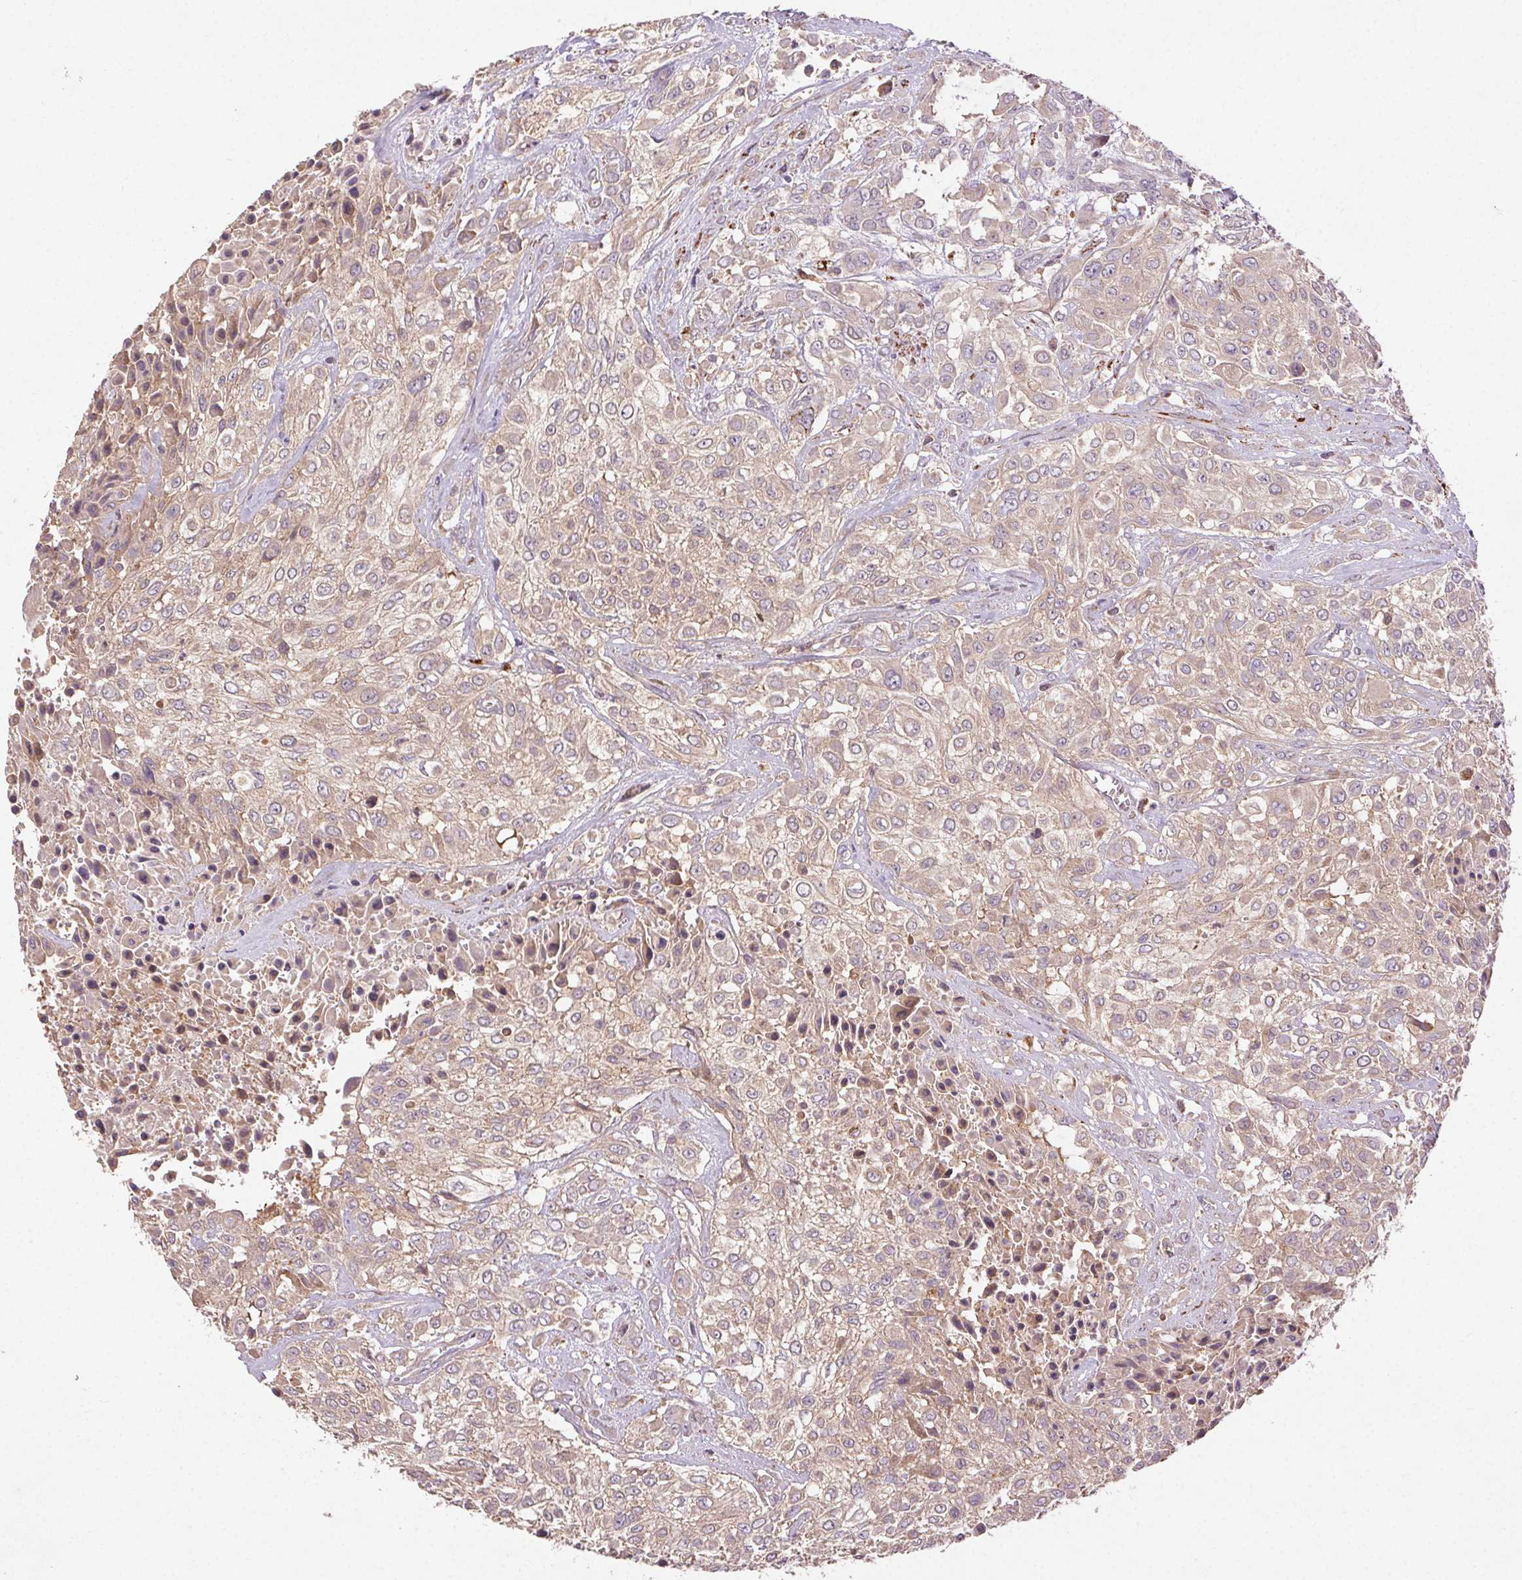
{"staining": {"intensity": "weak", "quantity": ">75%", "location": "cytoplasmic/membranous"}, "tissue": "urothelial cancer", "cell_type": "Tumor cells", "image_type": "cancer", "snomed": [{"axis": "morphology", "description": "Urothelial carcinoma, High grade"}, {"axis": "topography", "description": "Urinary bladder"}], "caption": "A photomicrograph showing weak cytoplasmic/membranous positivity in approximately >75% of tumor cells in urothelial cancer, as visualized by brown immunohistochemical staining.", "gene": "FNBP1L", "patient": {"sex": "male", "age": 57}}